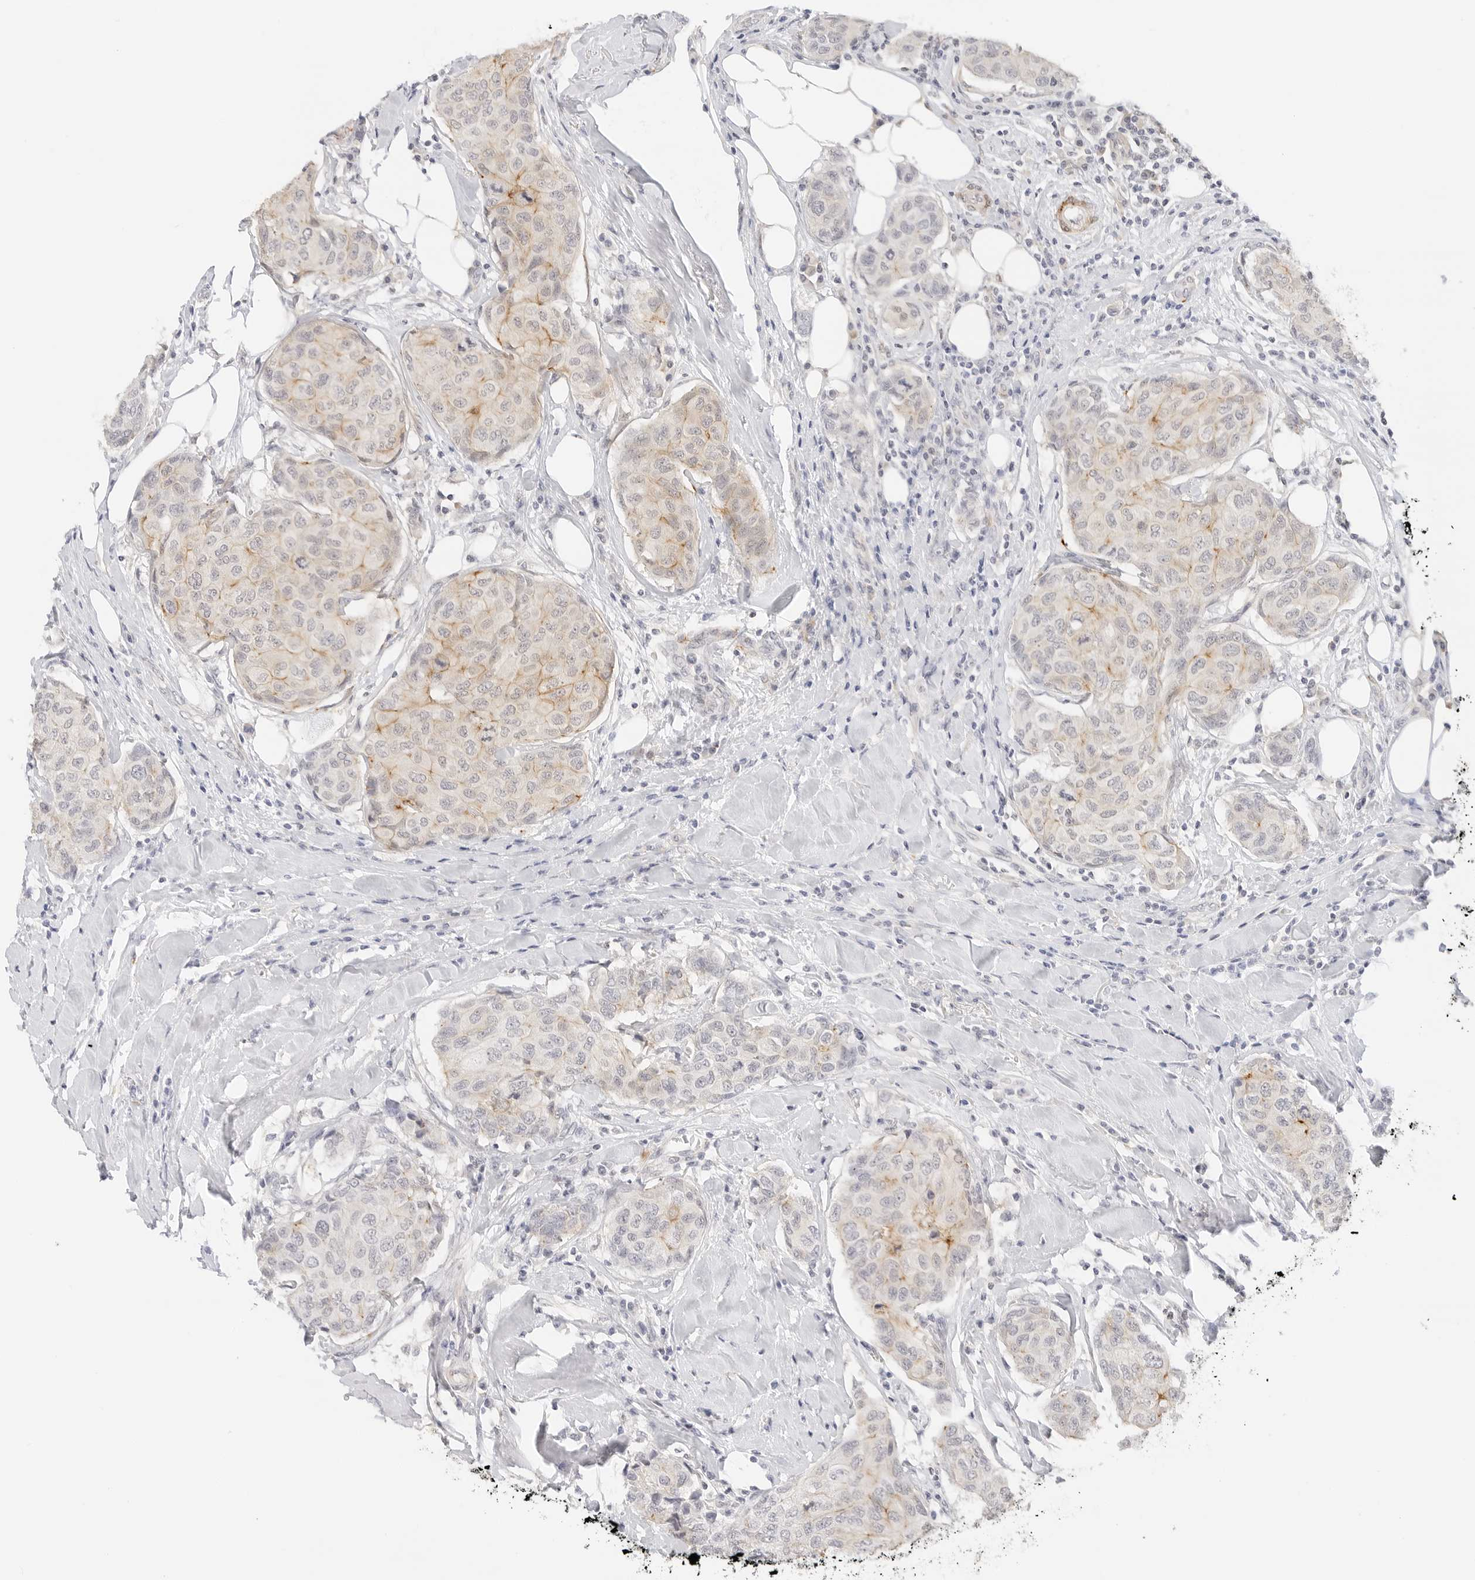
{"staining": {"intensity": "moderate", "quantity": "<25%", "location": "cytoplasmic/membranous"}, "tissue": "breast cancer", "cell_type": "Tumor cells", "image_type": "cancer", "snomed": [{"axis": "morphology", "description": "Duct carcinoma"}, {"axis": "topography", "description": "Breast"}], "caption": "This photomicrograph reveals breast cancer (infiltrating ductal carcinoma) stained with IHC to label a protein in brown. The cytoplasmic/membranous of tumor cells show moderate positivity for the protein. Nuclei are counter-stained blue.", "gene": "PCDH19", "patient": {"sex": "female", "age": 80}}